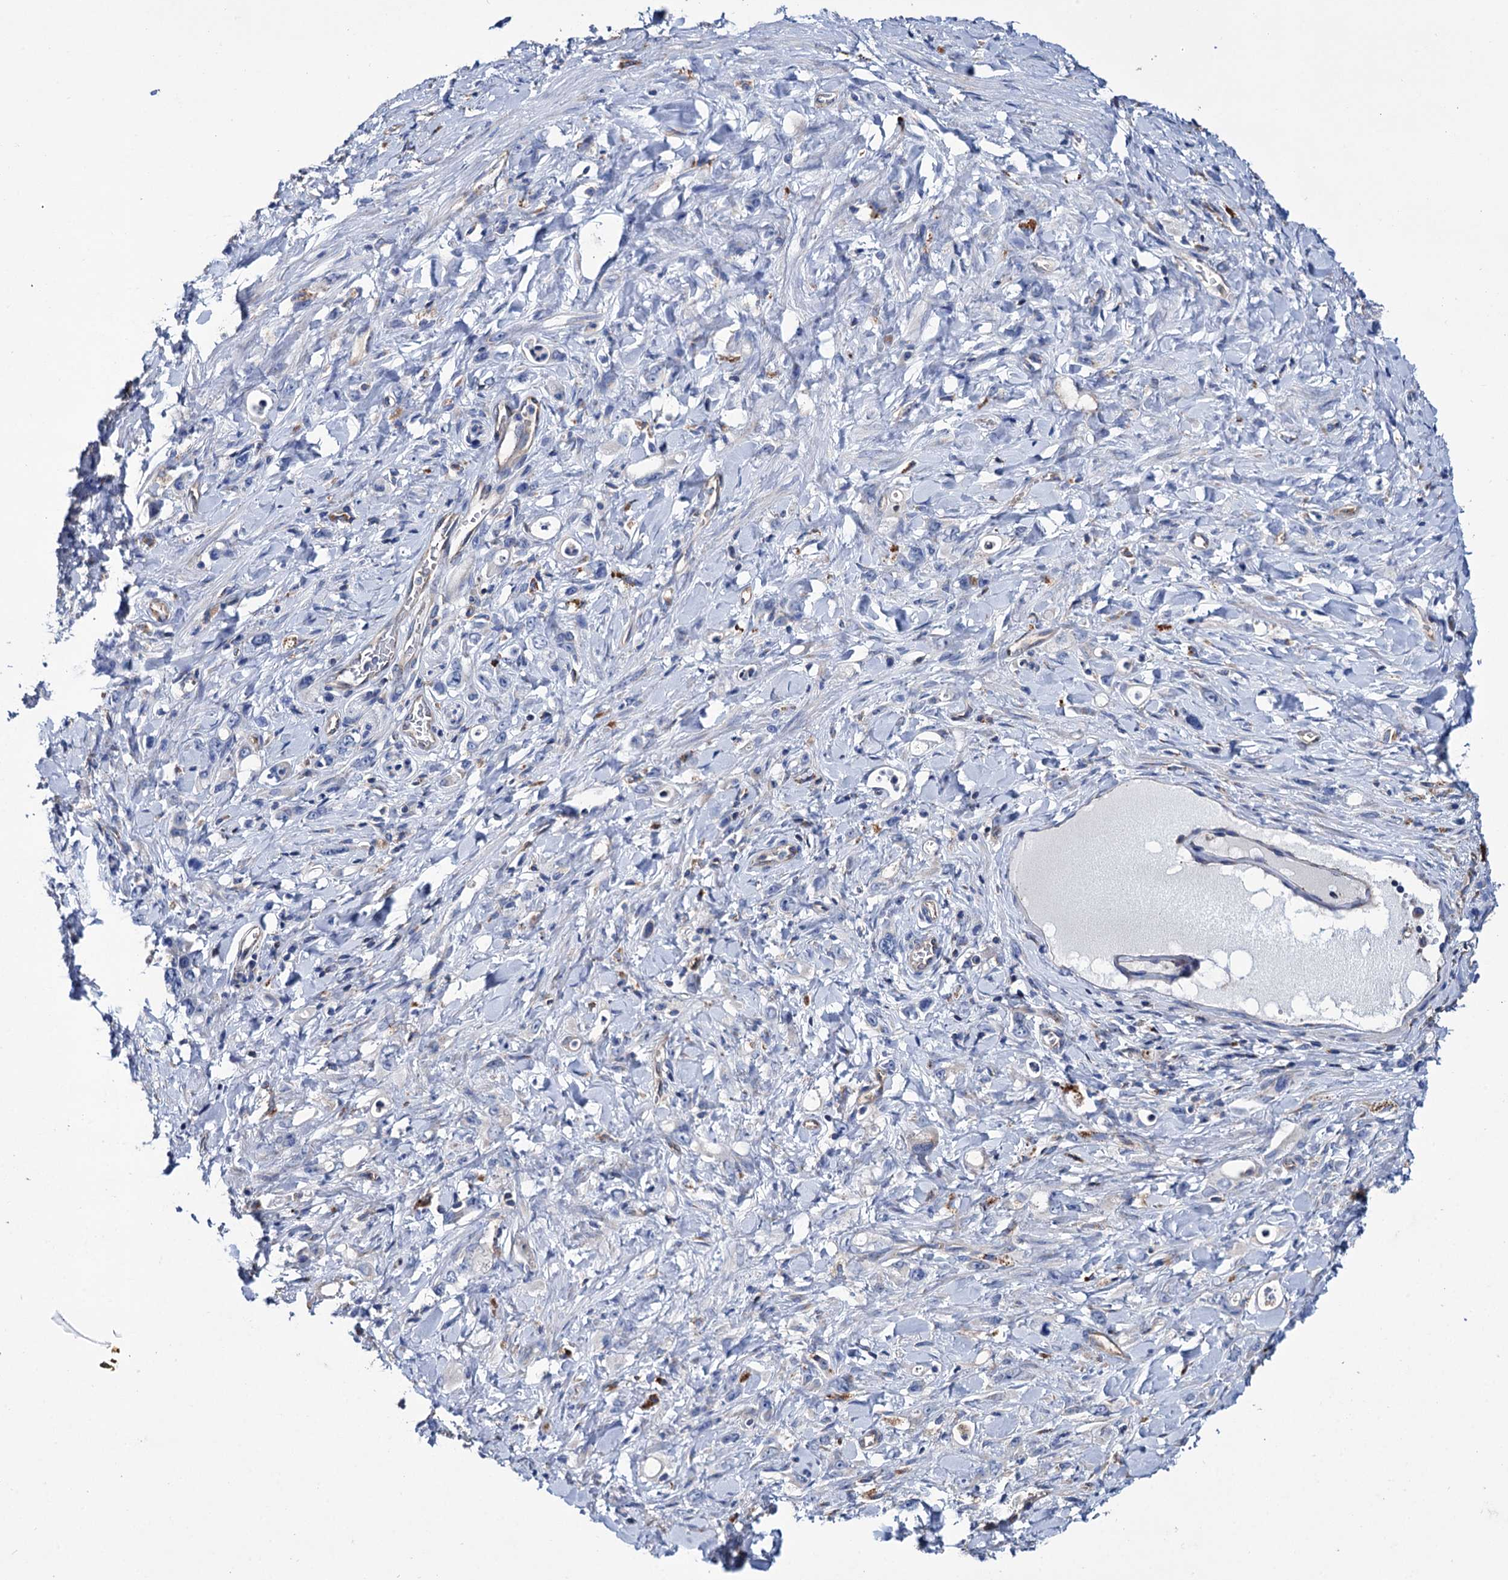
{"staining": {"intensity": "negative", "quantity": "none", "location": "none"}, "tissue": "stomach cancer", "cell_type": "Tumor cells", "image_type": "cancer", "snomed": [{"axis": "morphology", "description": "Adenocarcinoma, NOS"}, {"axis": "topography", "description": "Stomach, lower"}], "caption": "Stomach adenocarcinoma was stained to show a protein in brown. There is no significant positivity in tumor cells.", "gene": "SCPEP1", "patient": {"sex": "female", "age": 43}}